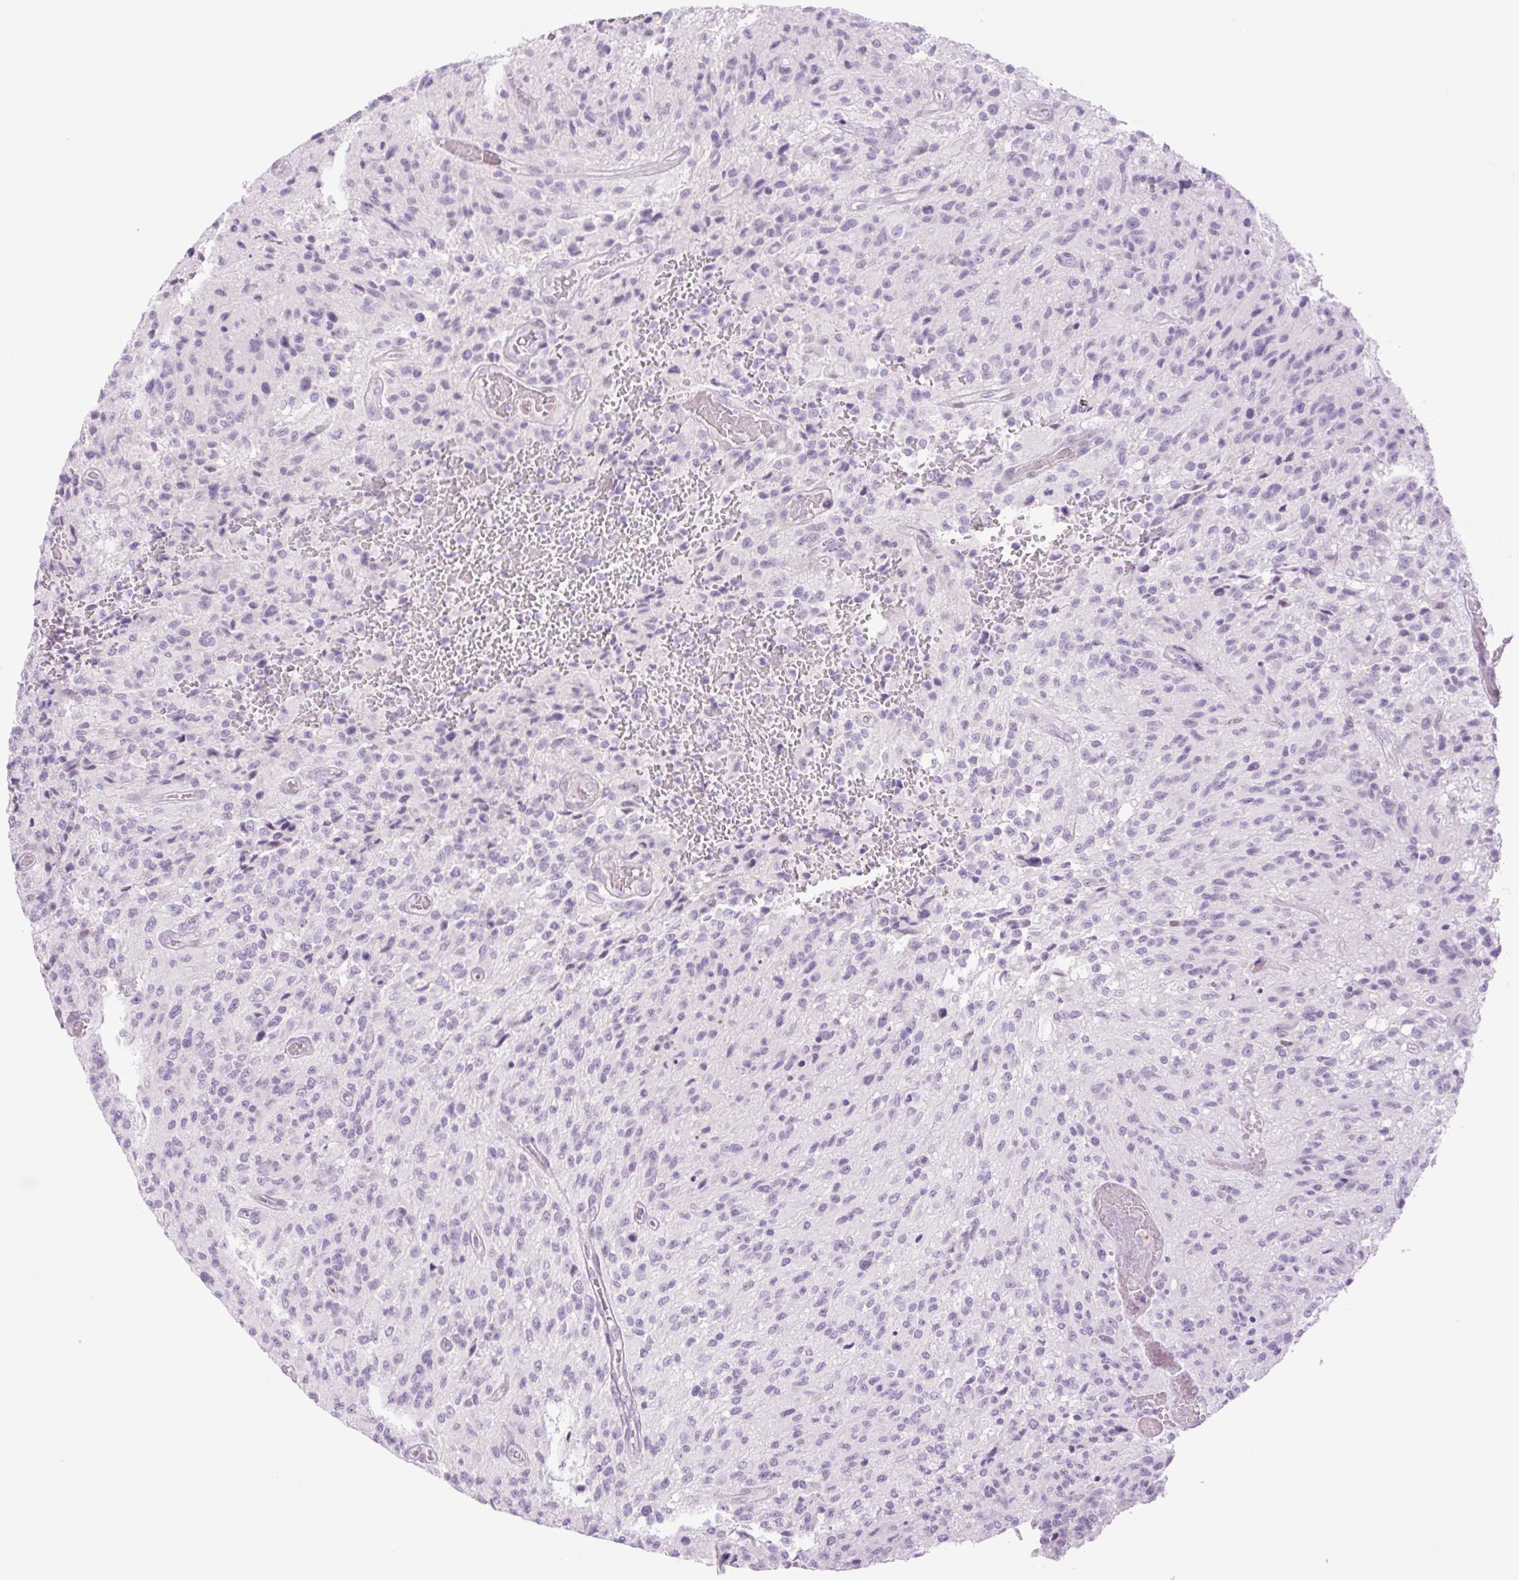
{"staining": {"intensity": "negative", "quantity": "none", "location": "none"}, "tissue": "glioma", "cell_type": "Tumor cells", "image_type": "cancer", "snomed": [{"axis": "morphology", "description": "Normal tissue, NOS"}, {"axis": "morphology", "description": "Glioma, malignant, High grade"}, {"axis": "topography", "description": "Cerebral cortex"}], "caption": "Protein analysis of high-grade glioma (malignant) displays no significant staining in tumor cells.", "gene": "TBX15", "patient": {"sex": "male", "age": 56}}